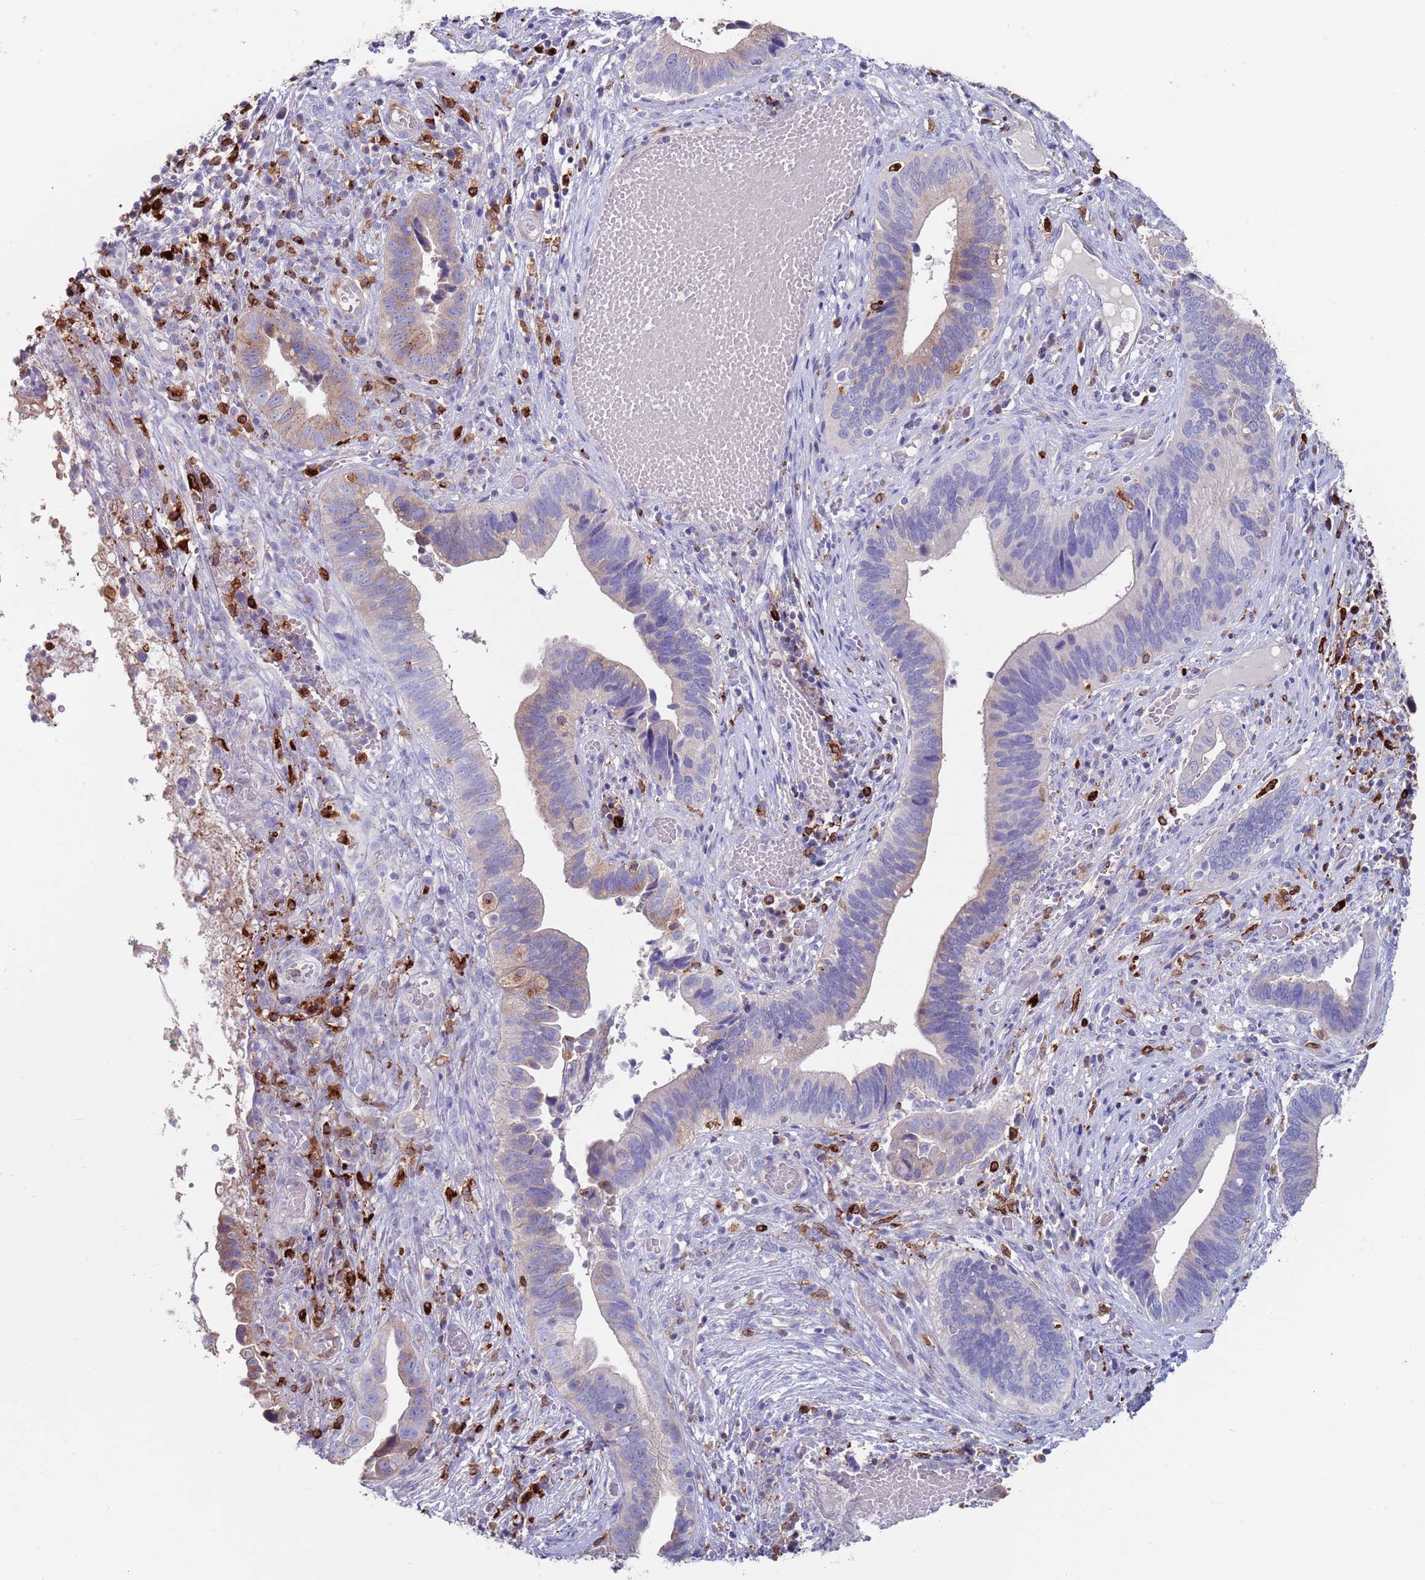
{"staining": {"intensity": "weak", "quantity": "<25%", "location": "cytoplasmic/membranous"}, "tissue": "cervical cancer", "cell_type": "Tumor cells", "image_type": "cancer", "snomed": [{"axis": "morphology", "description": "Adenocarcinoma, NOS"}, {"axis": "topography", "description": "Cervix"}], "caption": "High power microscopy histopathology image of an immunohistochemistry histopathology image of cervical cancer (adenocarcinoma), revealing no significant positivity in tumor cells.", "gene": "GREB1L", "patient": {"sex": "female", "age": 42}}